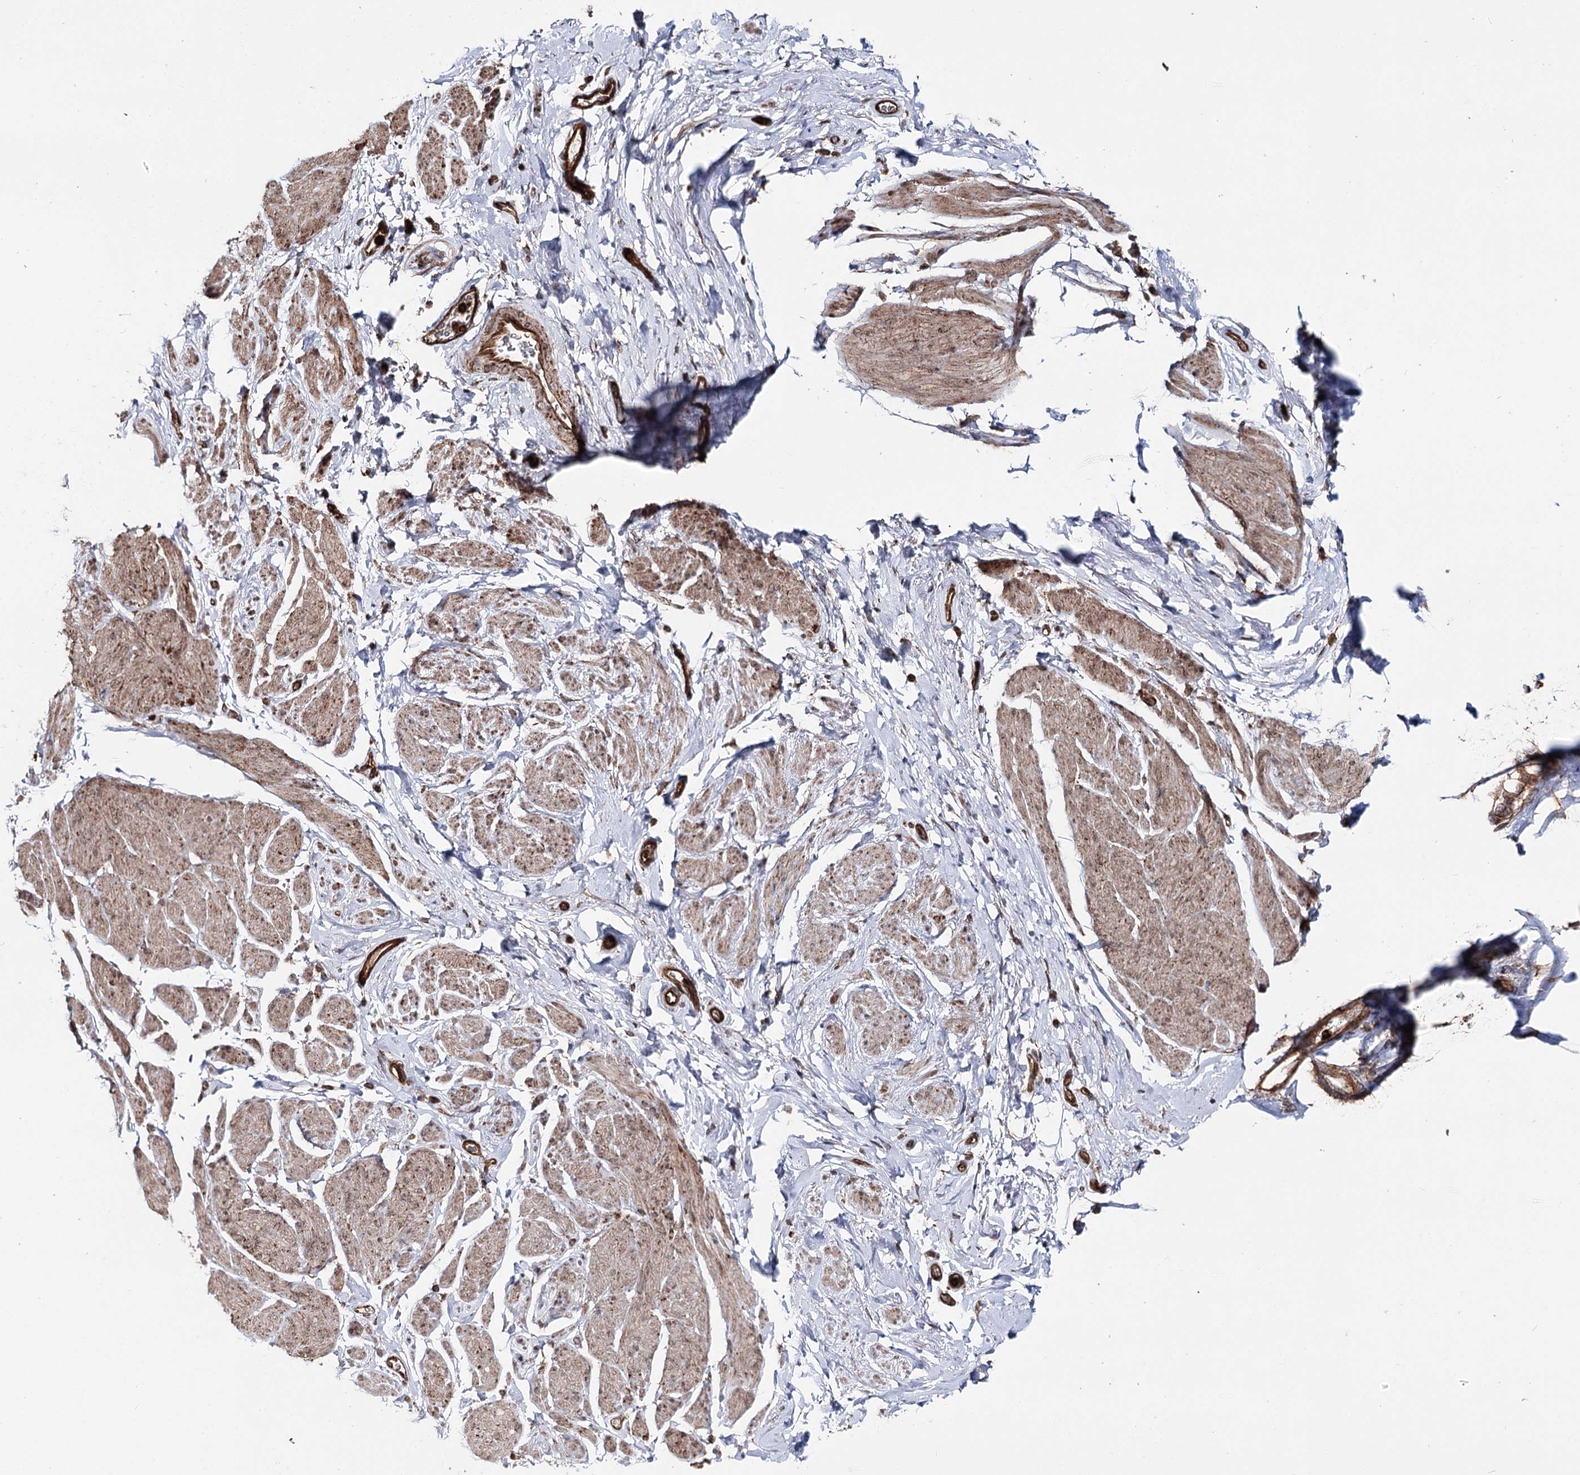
{"staining": {"intensity": "moderate", "quantity": ">75%", "location": "cytoplasmic/membranous"}, "tissue": "smooth muscle", "cell_type": "Smooth muscle cells", "image_type": "normal", "snomed": [{"axis": "morphology", "description": "Normal tissue, NOS"}, {"axis": "topography", "description": "Smooth muscle"}, {"axis": "topography", "description": "Peripheral nerve tissue"}], "caption": "About >75% of smooth muscle cells in unremarkable human smooth muscle demonstrate moderate cytoplasmic/membranous protein staining as visualized by brown immunohistochemical staining.", "gene": "FGFR1OP2", "patient": {"sex": "male", "age": 69}}